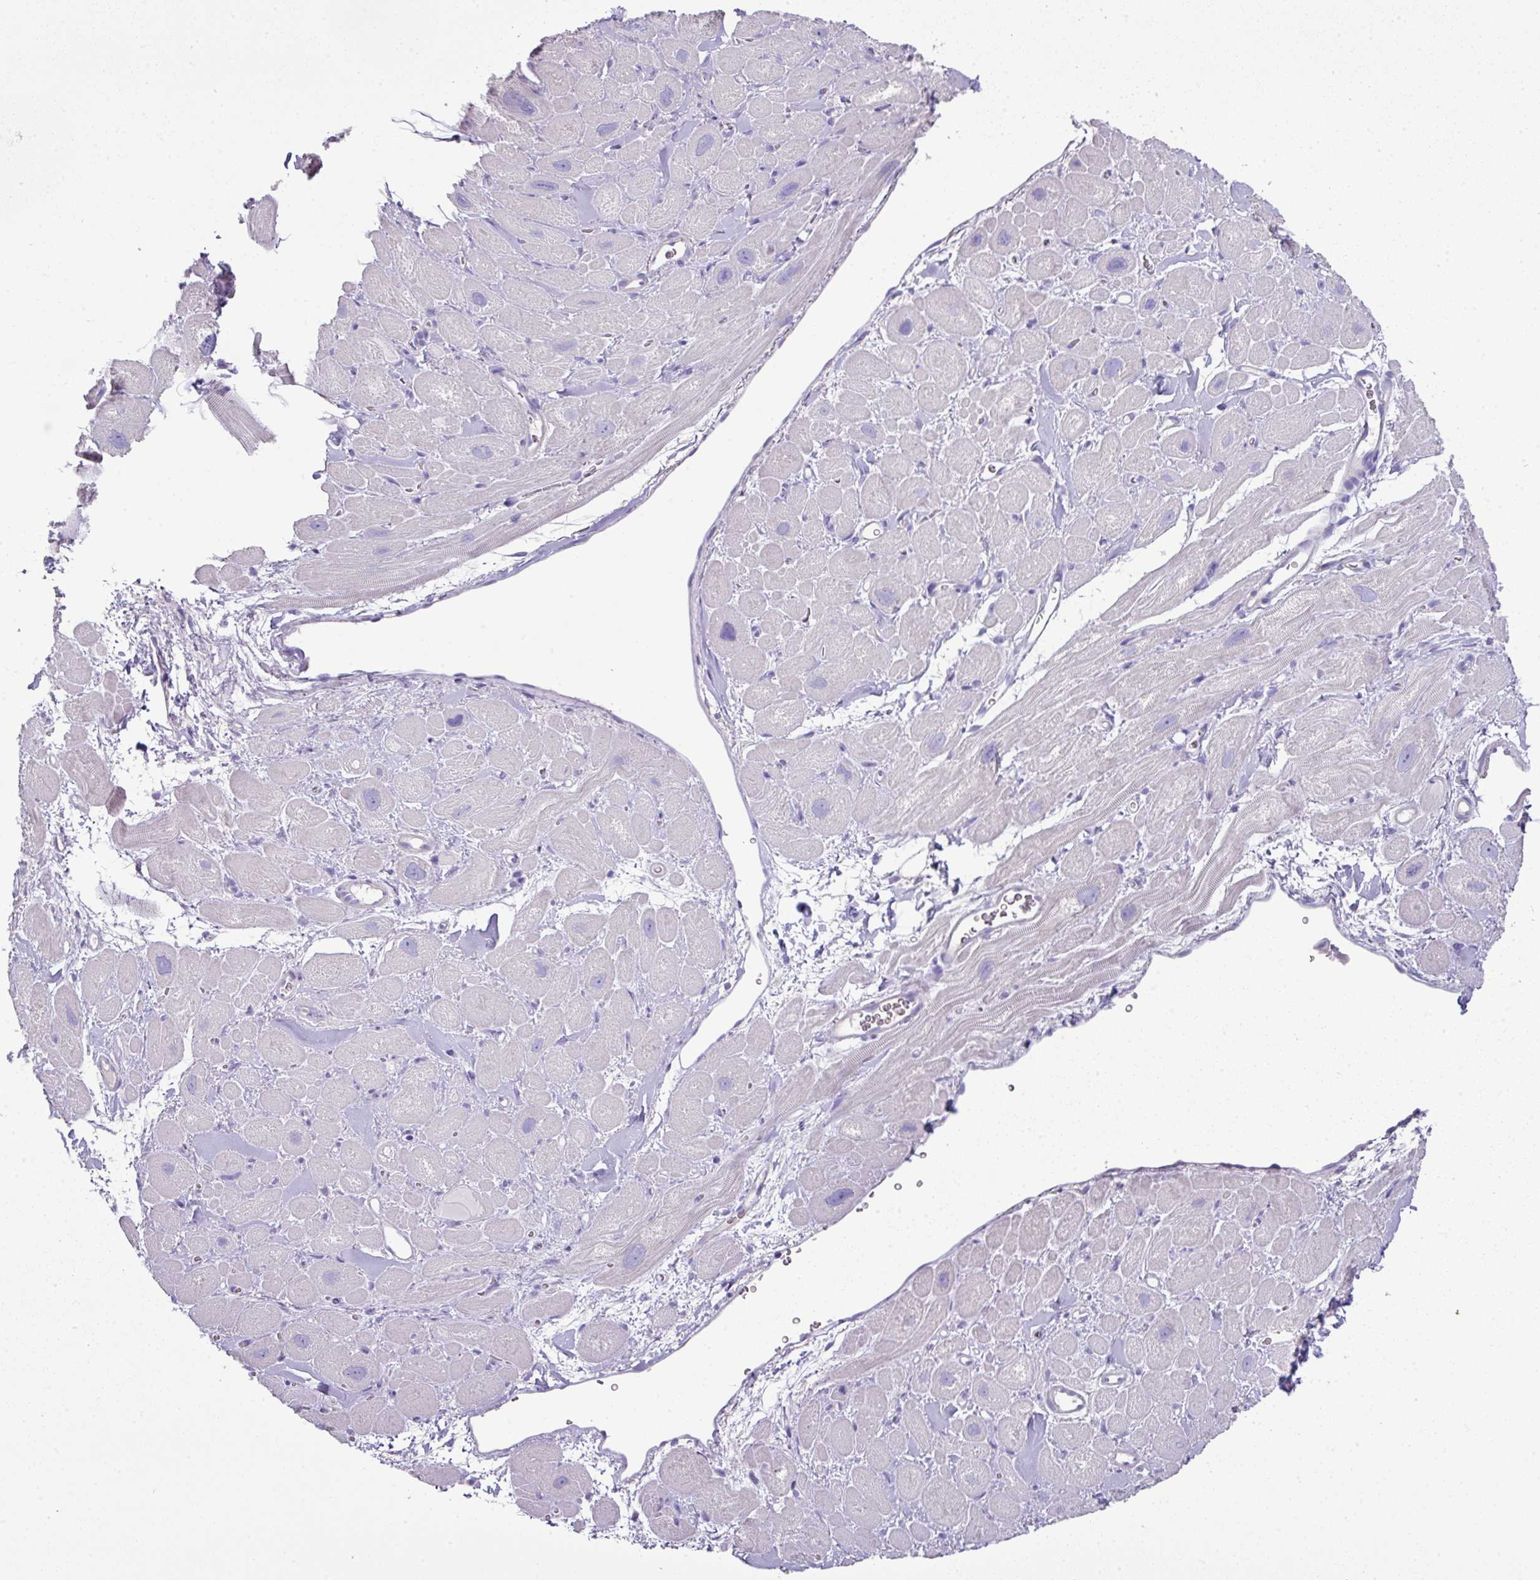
{"staining": {"intensity": "negative", "quantity": "none", "location": "none"}, "tissue": "heart muscle", "cell_type": "Cardiomyocytes", "image_type": "normal", "snomed": [{"axis": "morphology", "description": "Normal tissue, NOS"}, {"axis": "topography", "description": "Heart"}], "caption": "A photomicrograph of heart muscle stained for a protein demonstrates no brown staining in cardiomyocytes.", "gene": "GSTA1", "patient": {"sex": "male", "age": 49}}